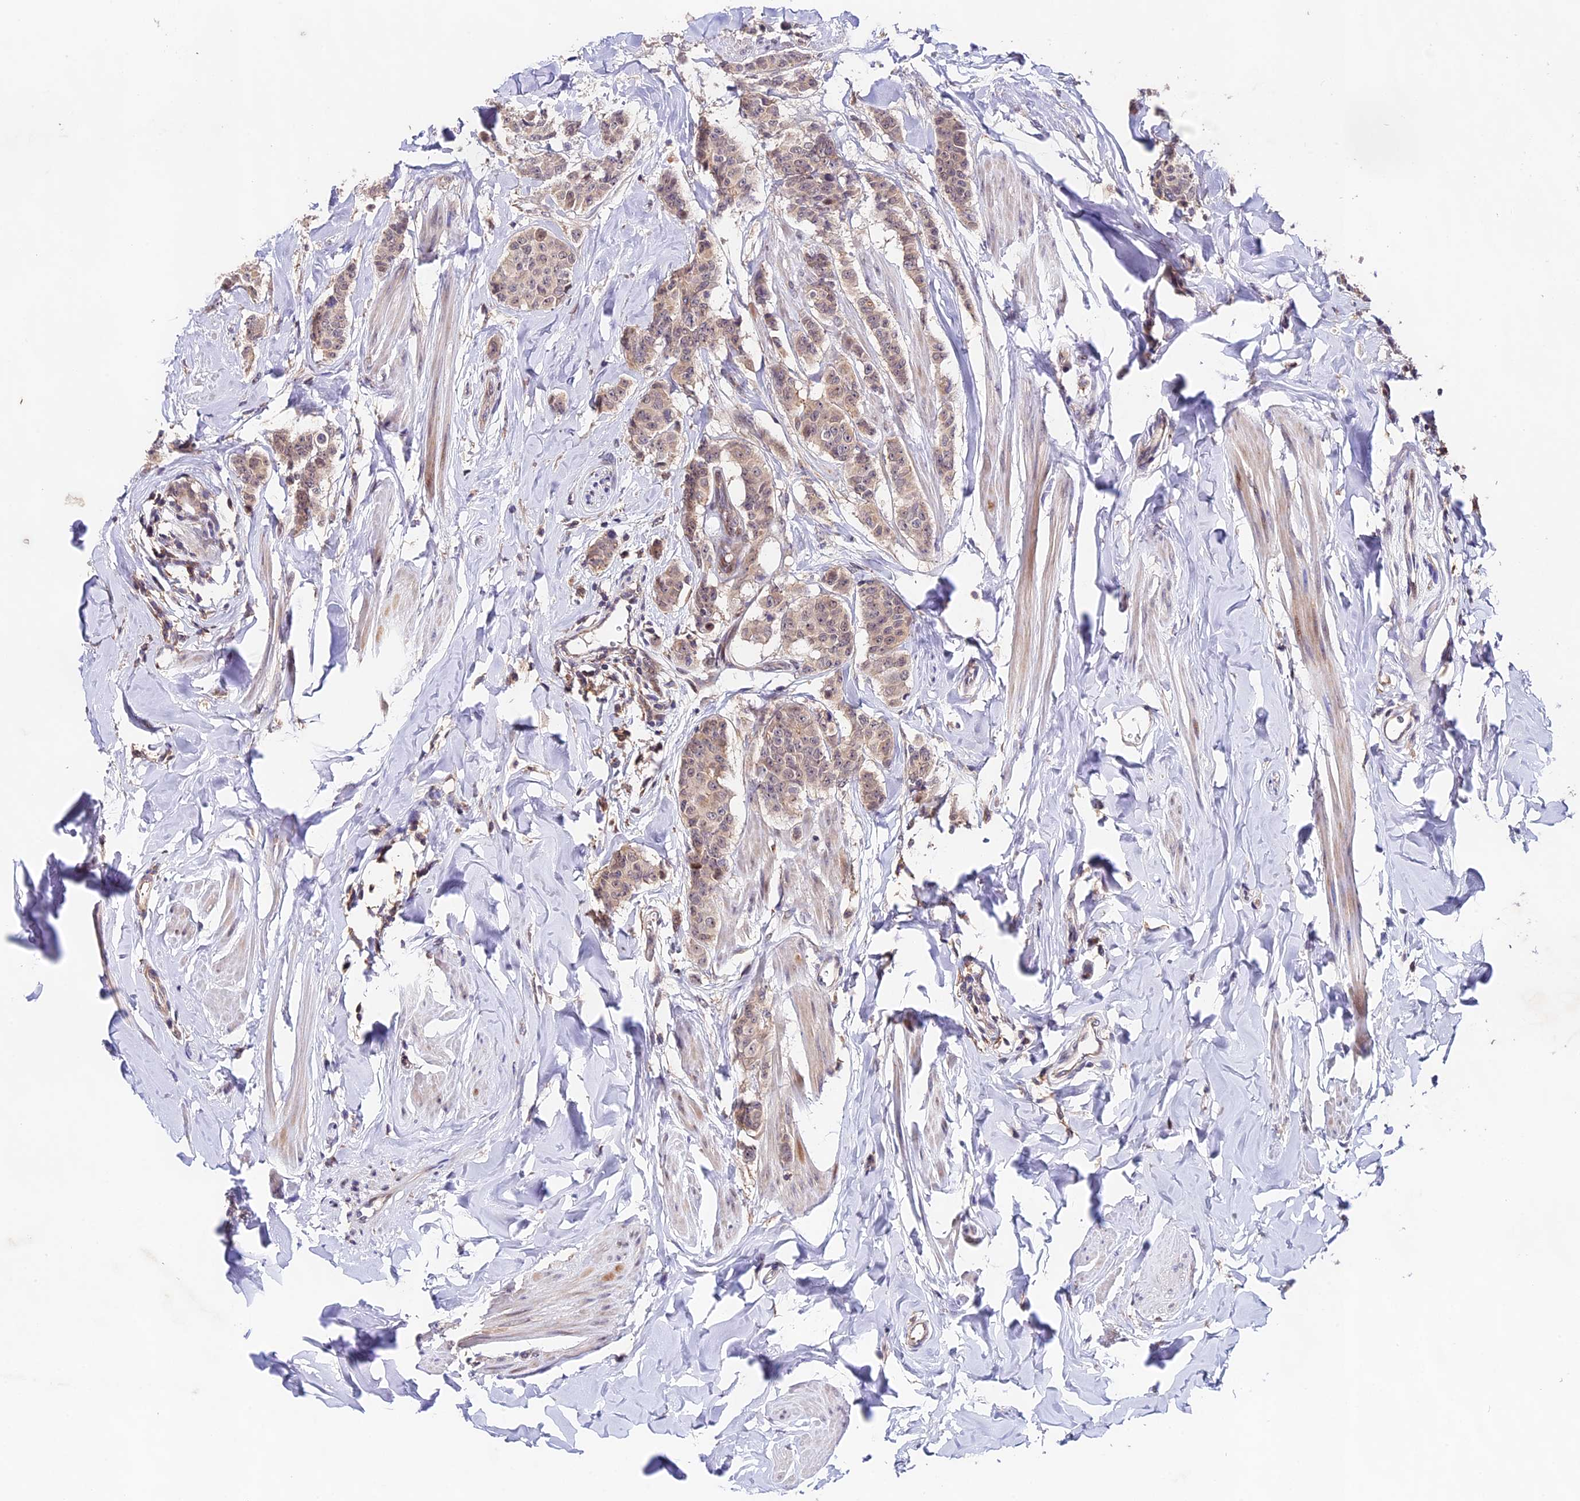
{"staining": {"intensity": "weak", "quantity": "<25%", "location": "nuclear"}, "tissue": "breast cancer", "cell_type": "Tumor cells", "image_type": "cancer", "snomed": [{"axis": "morphology", "description": "Duct carcinoma"}, {"axis": "topography", "description": "Breast"}], "caption": "A micrograph of human breast invasive ductal carcinoma is negative for staining in tumor cells.", "gene": "CACNA1H", "patient": {"sex": "female", "age": 40}}